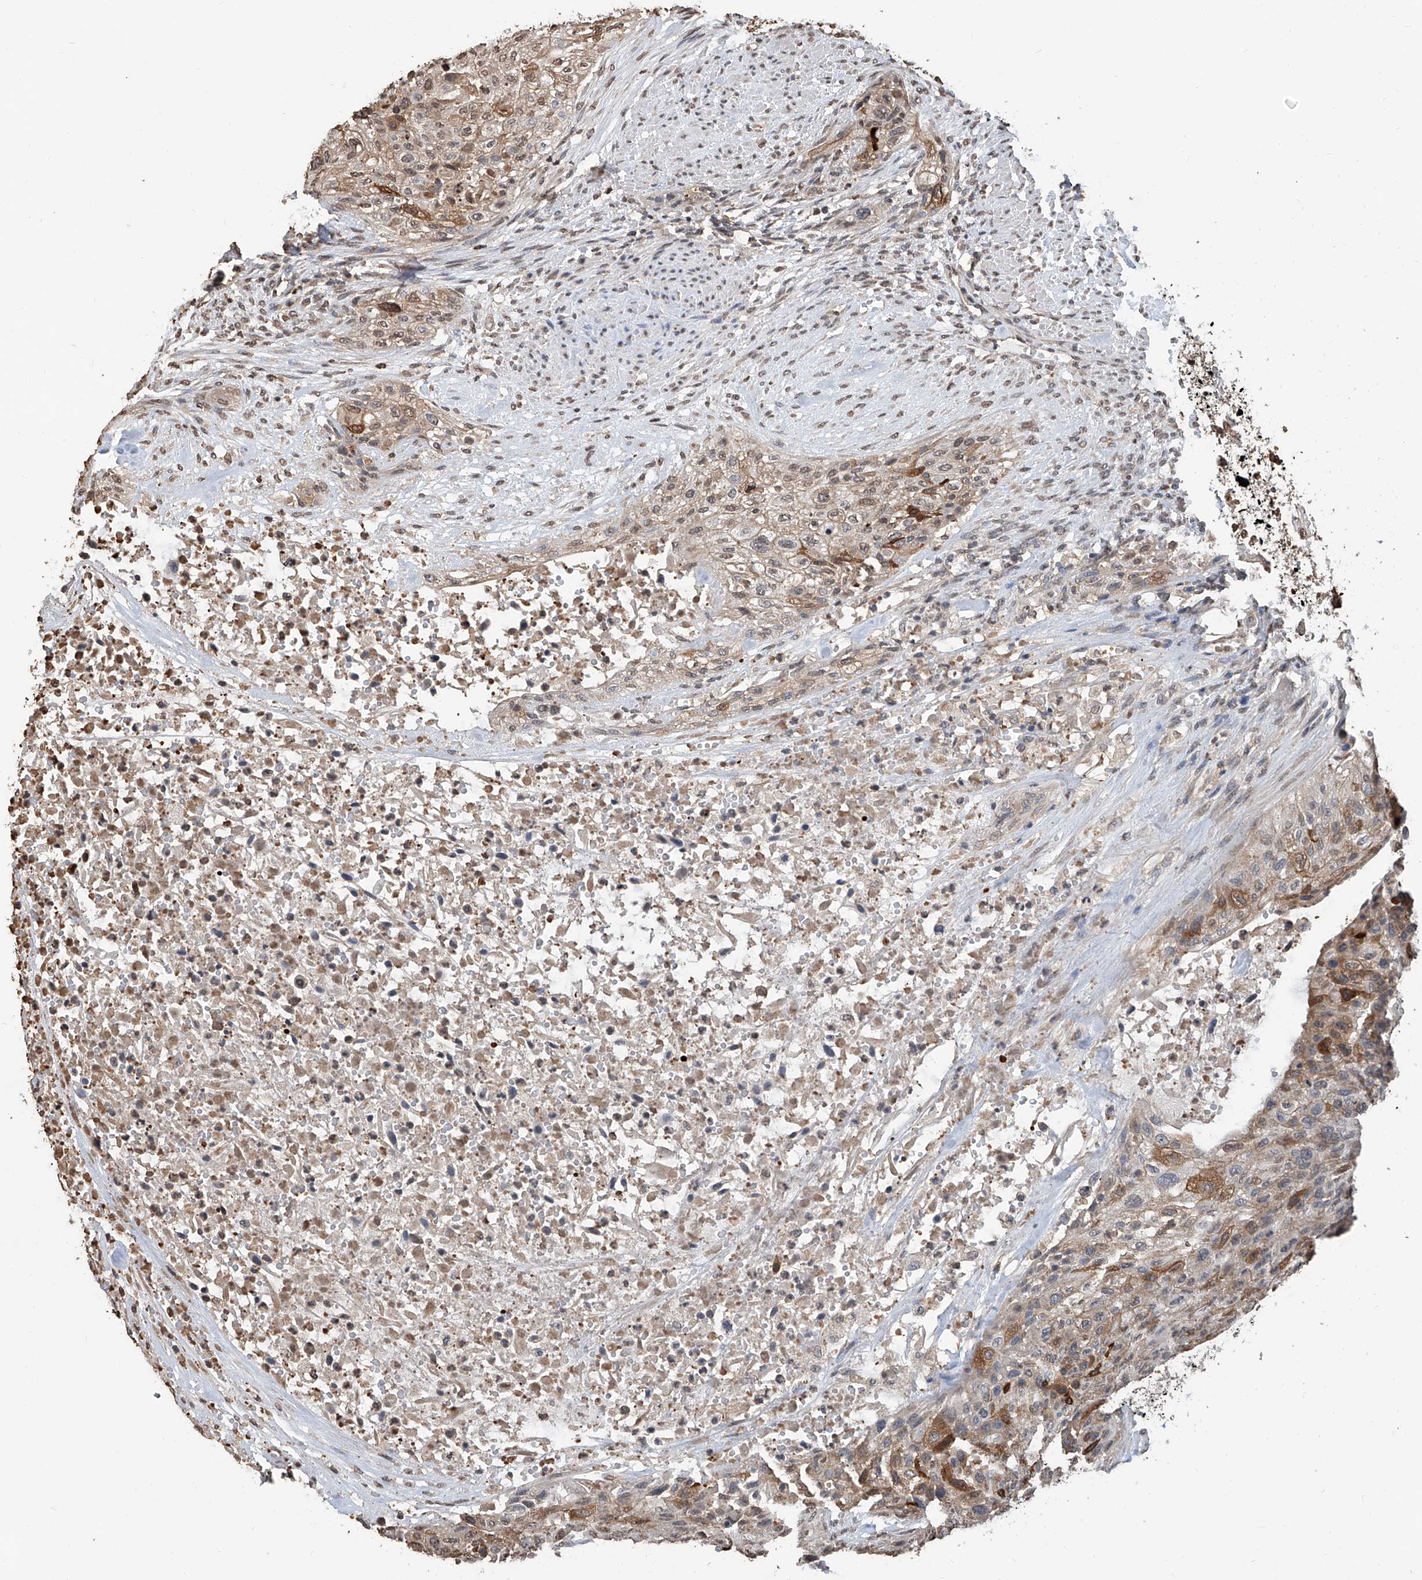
{"staining": {"intensity": "moderate", "quantity": "<25%", "location": "cytoplasmic/membranous"}, "tissue": "urothelial cancer", "cell_type": "Tumor cells", "image_type": "cancer", "snomed": [{"axis": "morphology", "description": "Urothelial carcinoma, High grade"}, {"axis": "topography", "description": "Urinary bladder"}], "caption": "Tumor cells show low levels of moderate cytoplasmic/membranous expression in approximately <25% of cells in urothelial cancer. (Brightfield microscopy of DAB IHC at high magnification).", "gene": "RP9", "patient": {"sex": "male", "age": 35}}